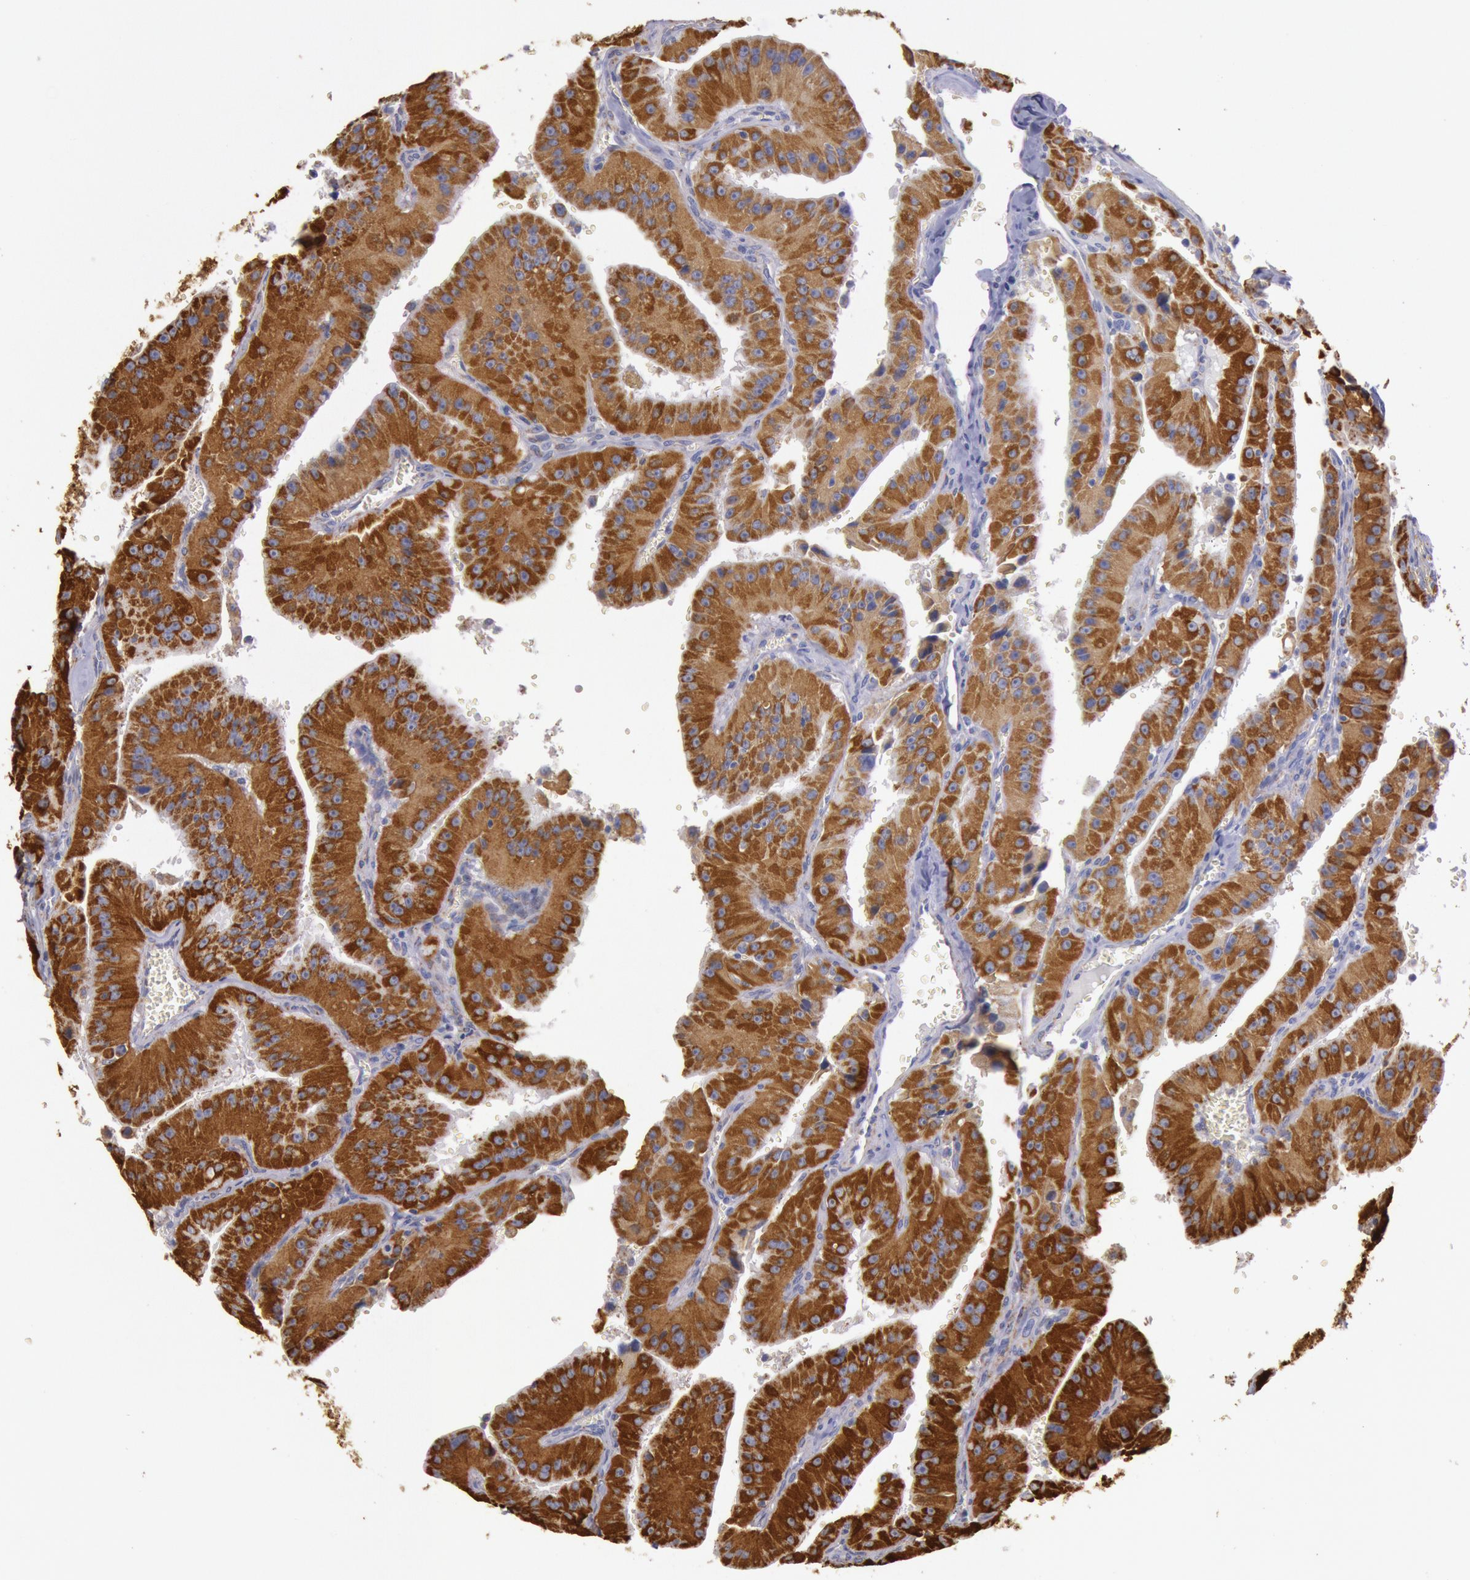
{"staining": {"intensity": "strong", "quantity": ">75%", "location": "cytoplasmic/membranous"}, "tissue": "thyroid cancer", "cell_type": "Tumor cells", "image_type": "cancer", "snomed": [{"axis": "morphology", "description": "Carcinoma, NOS"}, {"axis": "topography", "description": "Thyroid gland"}], "caption": "Immunohistochemical staining of carcinoma (thyroid) displays high levels of strong cytoplasmic/membranous expression in approximately >75% of tumor cells.", "gene": "CYC1", "patient": {"sex": "male", "age": 76}}